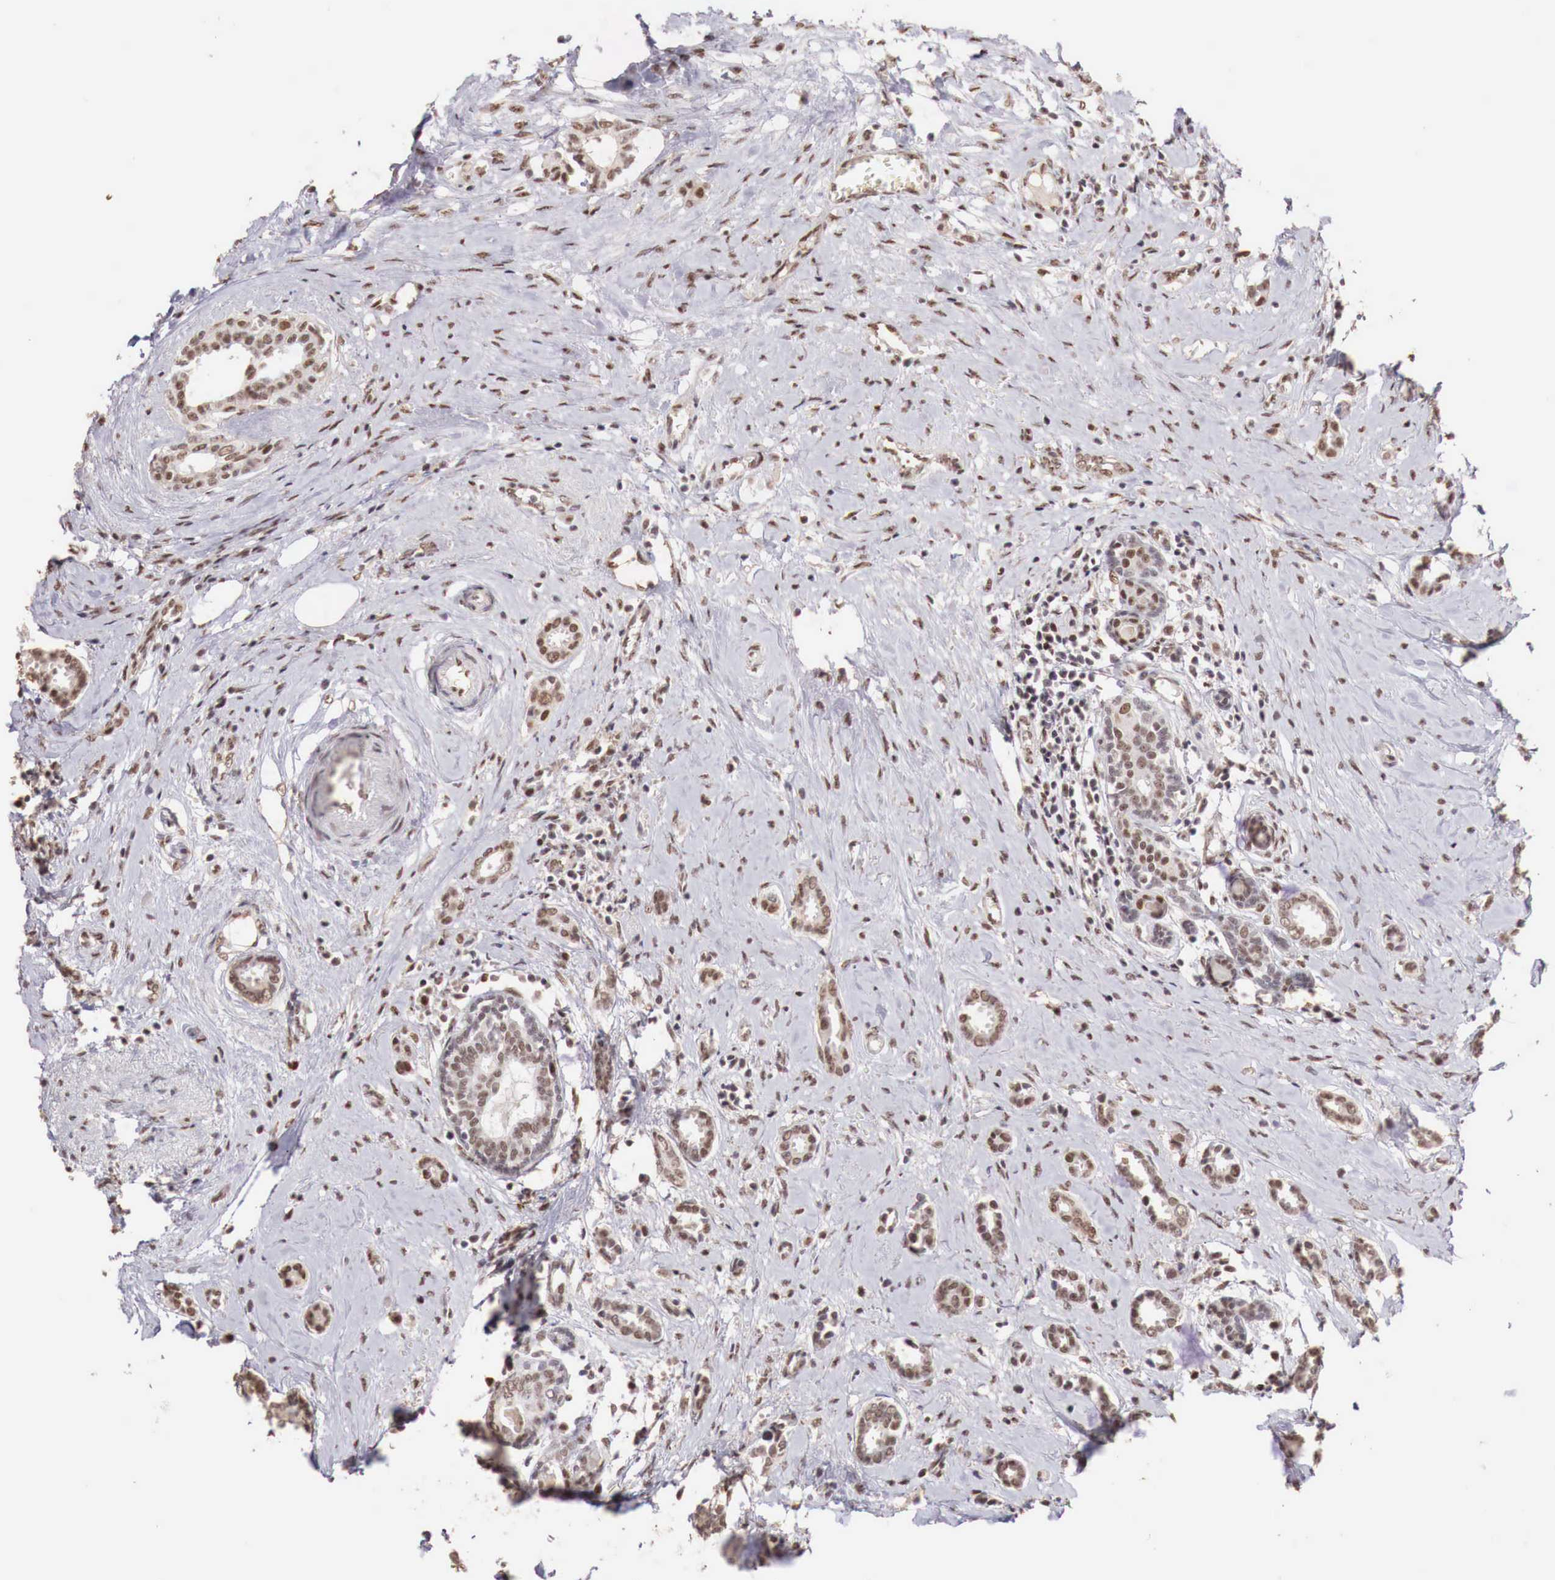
{"staining": {"intensity": "moderate", "quantity": ">75%", "location": "nuclear"}, "tissue": "breast cancer", "cell_type": "Tumor cells", "image_type": "cancer", "snomed": [{"axis": "morphology", "description": "Duct carcinoma"}, {"axis": "topography", "description": "Breast"}], "caption": "High-power microscopy captured an IHC photomicrograph of breast cancer (invasive ductal carcinoma), revealing moderate nuclear expression in about >75% of tumor cells.", "gene": "FOXP2", "patient": {"sex": "female", "age": 50}}